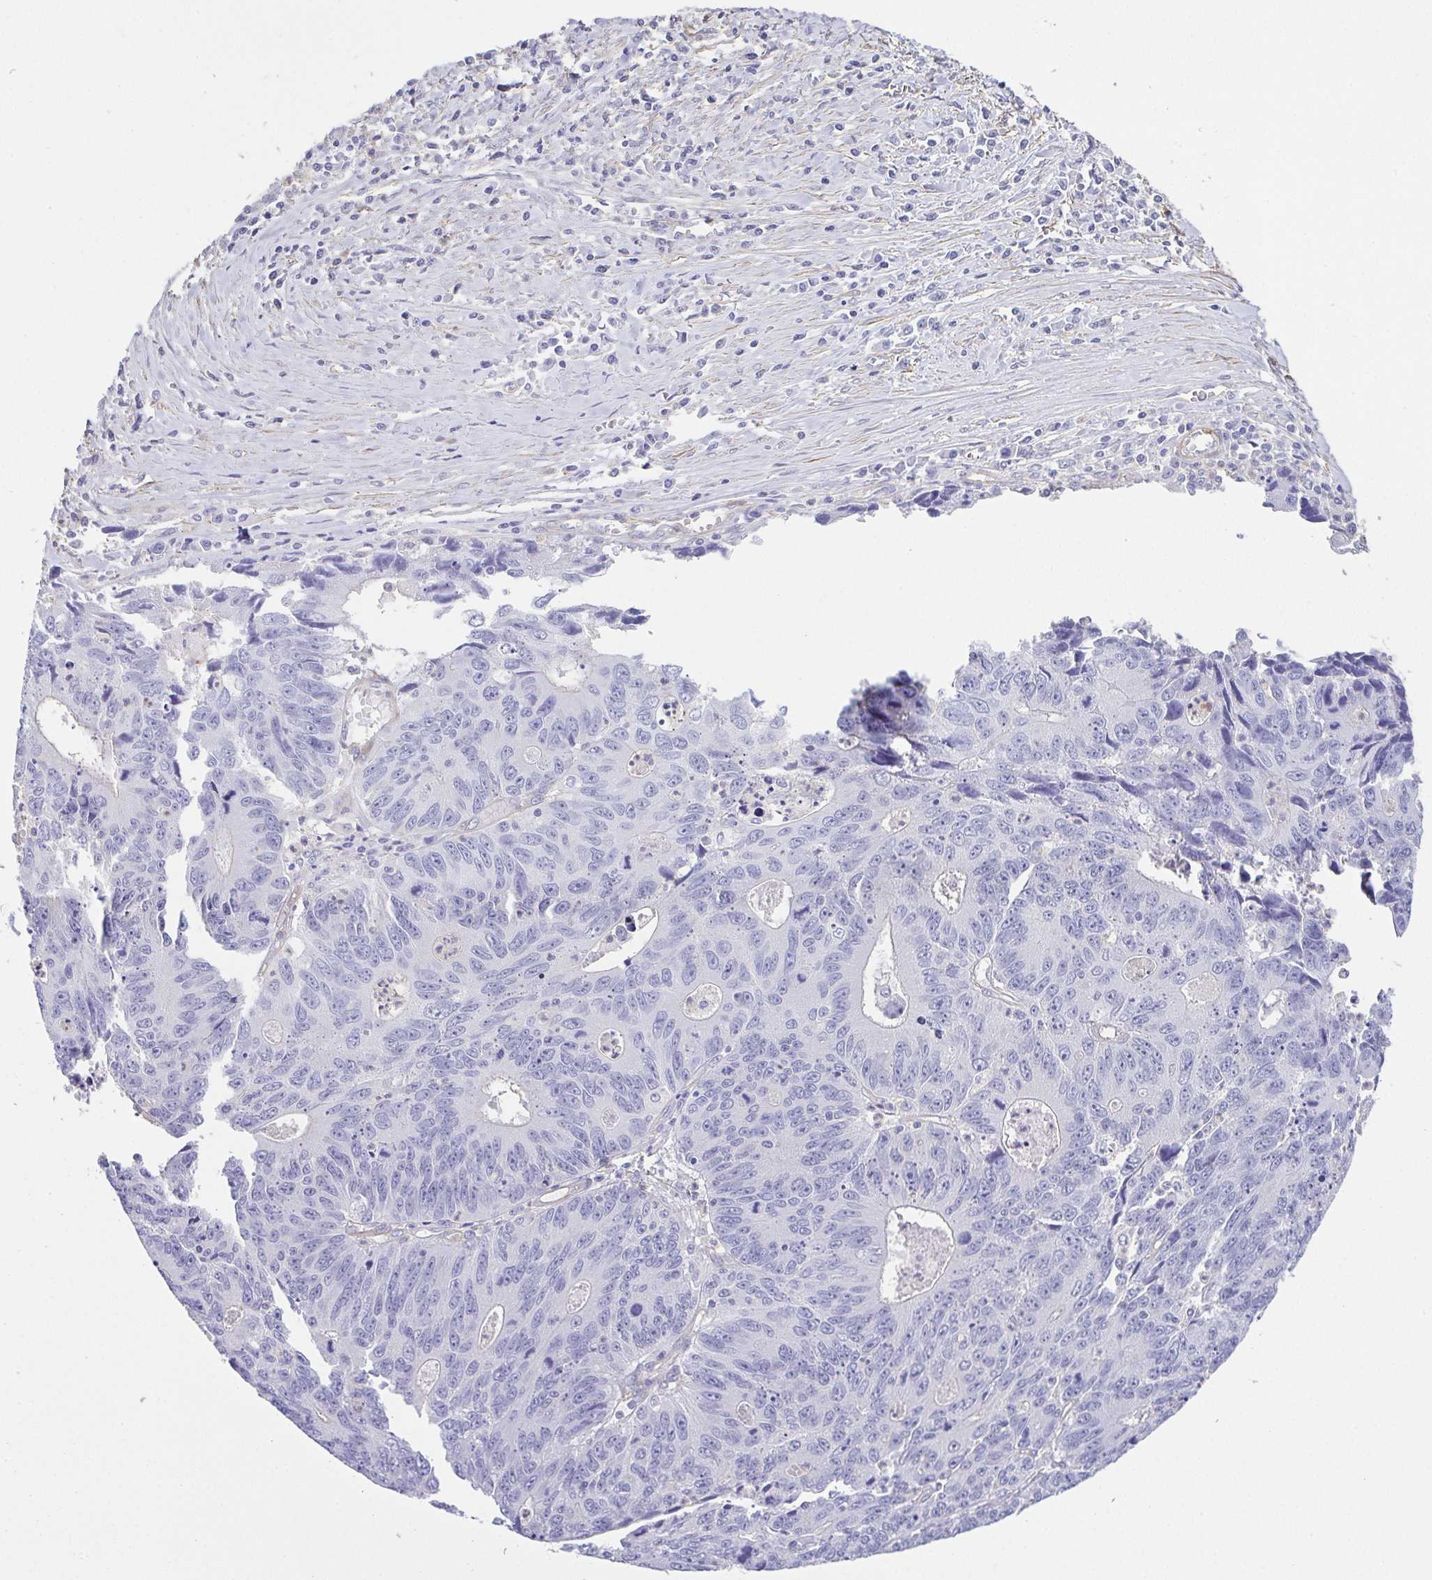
{"staining": {"intensity": "negative", "quantity": "none", "location": "none"}, "tissue": "liver cancer", "cell_type": "Tumor cells", "image_type": "cancer", "snomed": [{"axis": "morphology", "description": "Cholangiocarcinoma"}, {"axis": "topography", "description": "Liver"}], "caption": "Human liver cancer stained for a protein using immunohistochemistry (IHC) reveals no expression in tumor cells.", "gene": "MYL6", "patient": {"sex": "male", "age": 65}}